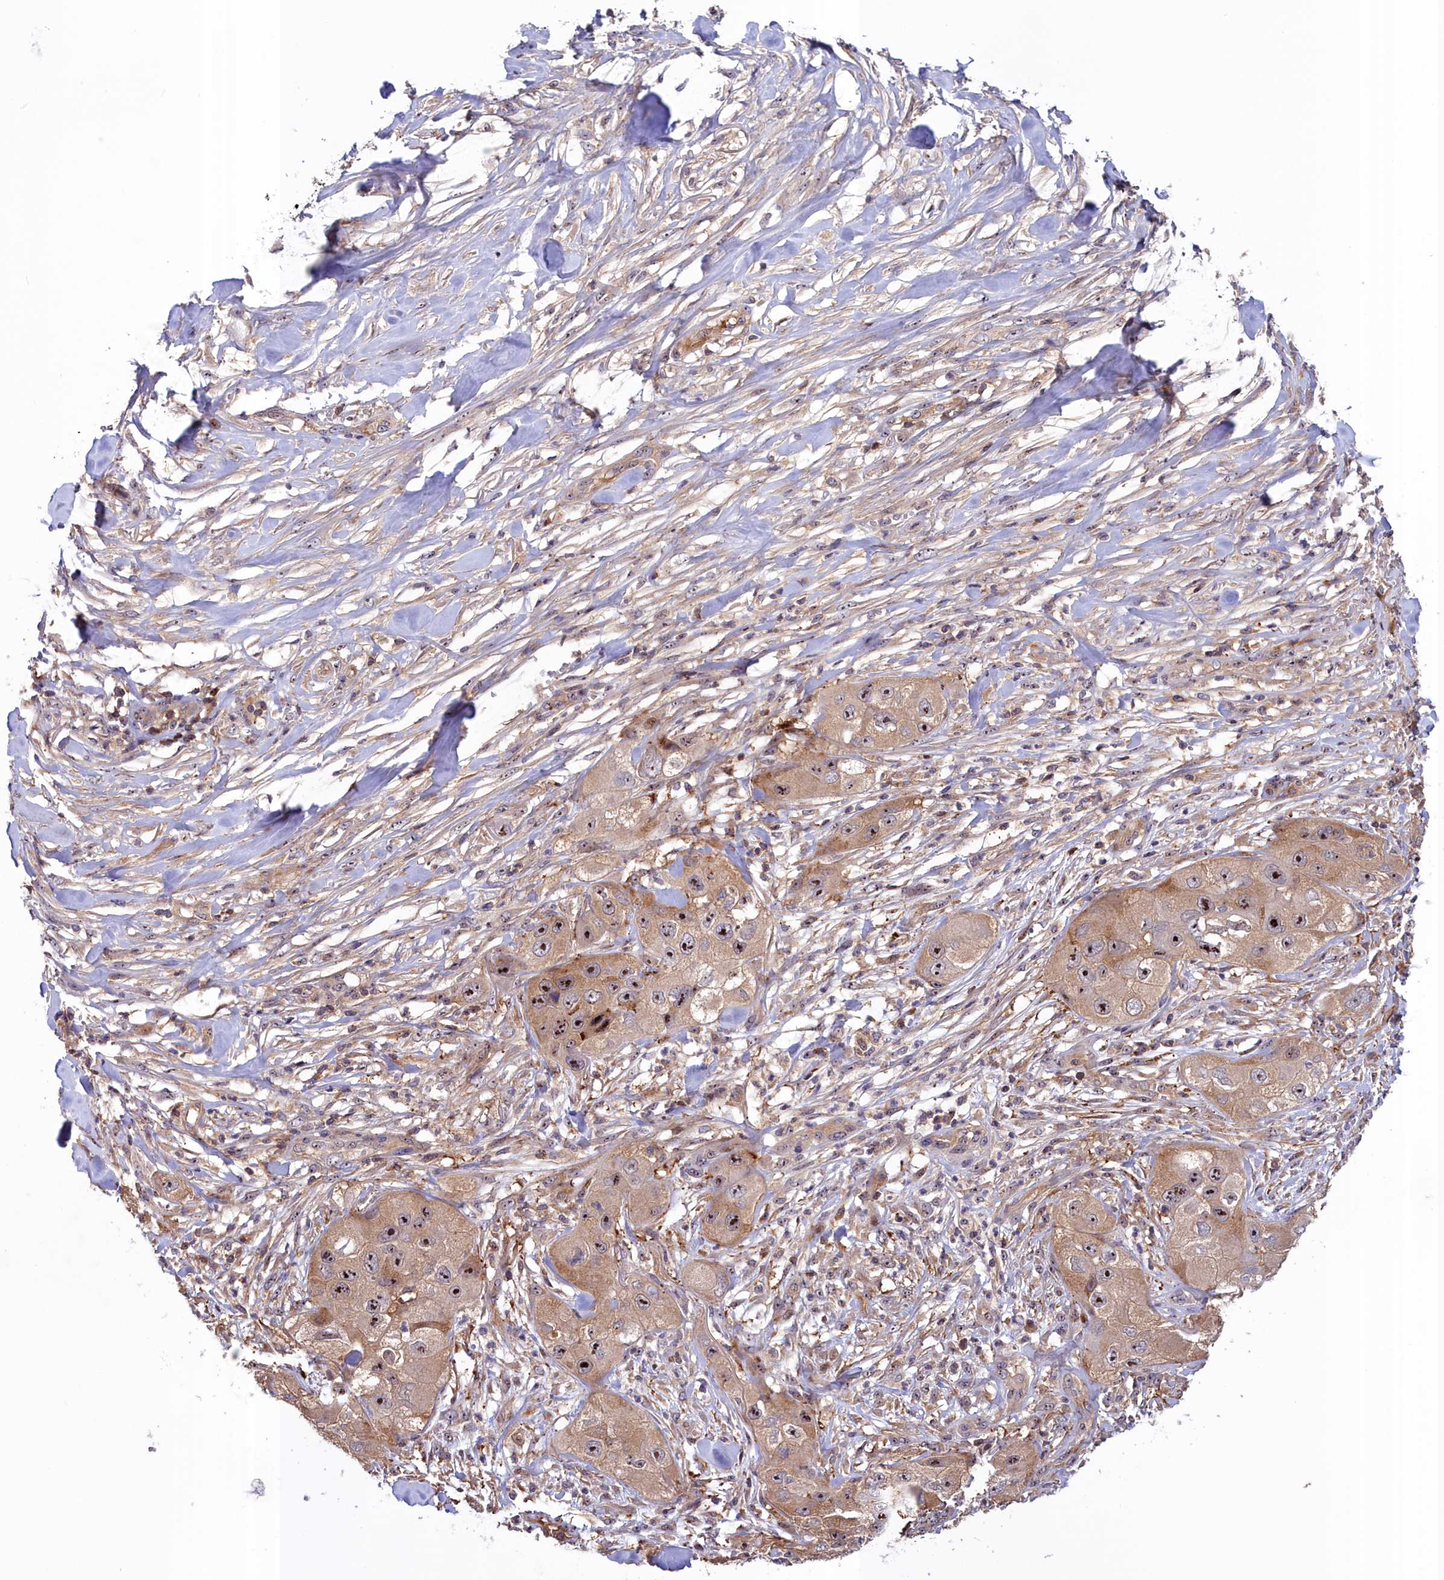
{"staining": {"intensity": "strong", "quantity": ">75%", "location": "cytoplasmic/membranous,nuclear"}, "tissue": "skin cancer", "cell_type": "Tumor cells", "image_type": "cancer", "snomed": [{"axis": "morphology", "description": "Squamous cell carcinoma, NOS"}, {"axis": "topography", "description": "Skin"}, {"axis": "topography", "description": "Subcutis"}], "caption": "Immunohistochemistry histopathology image of human skin cancer (squamous cell carcinoma) stained for a protein (brown), which demonstrates high levels of strong cytoplasmic/membranous and nuclear staining in approximately >75% of tumor cells.", "gene": "NEURL4", "patient": {"sex": "male", "age": 73}}